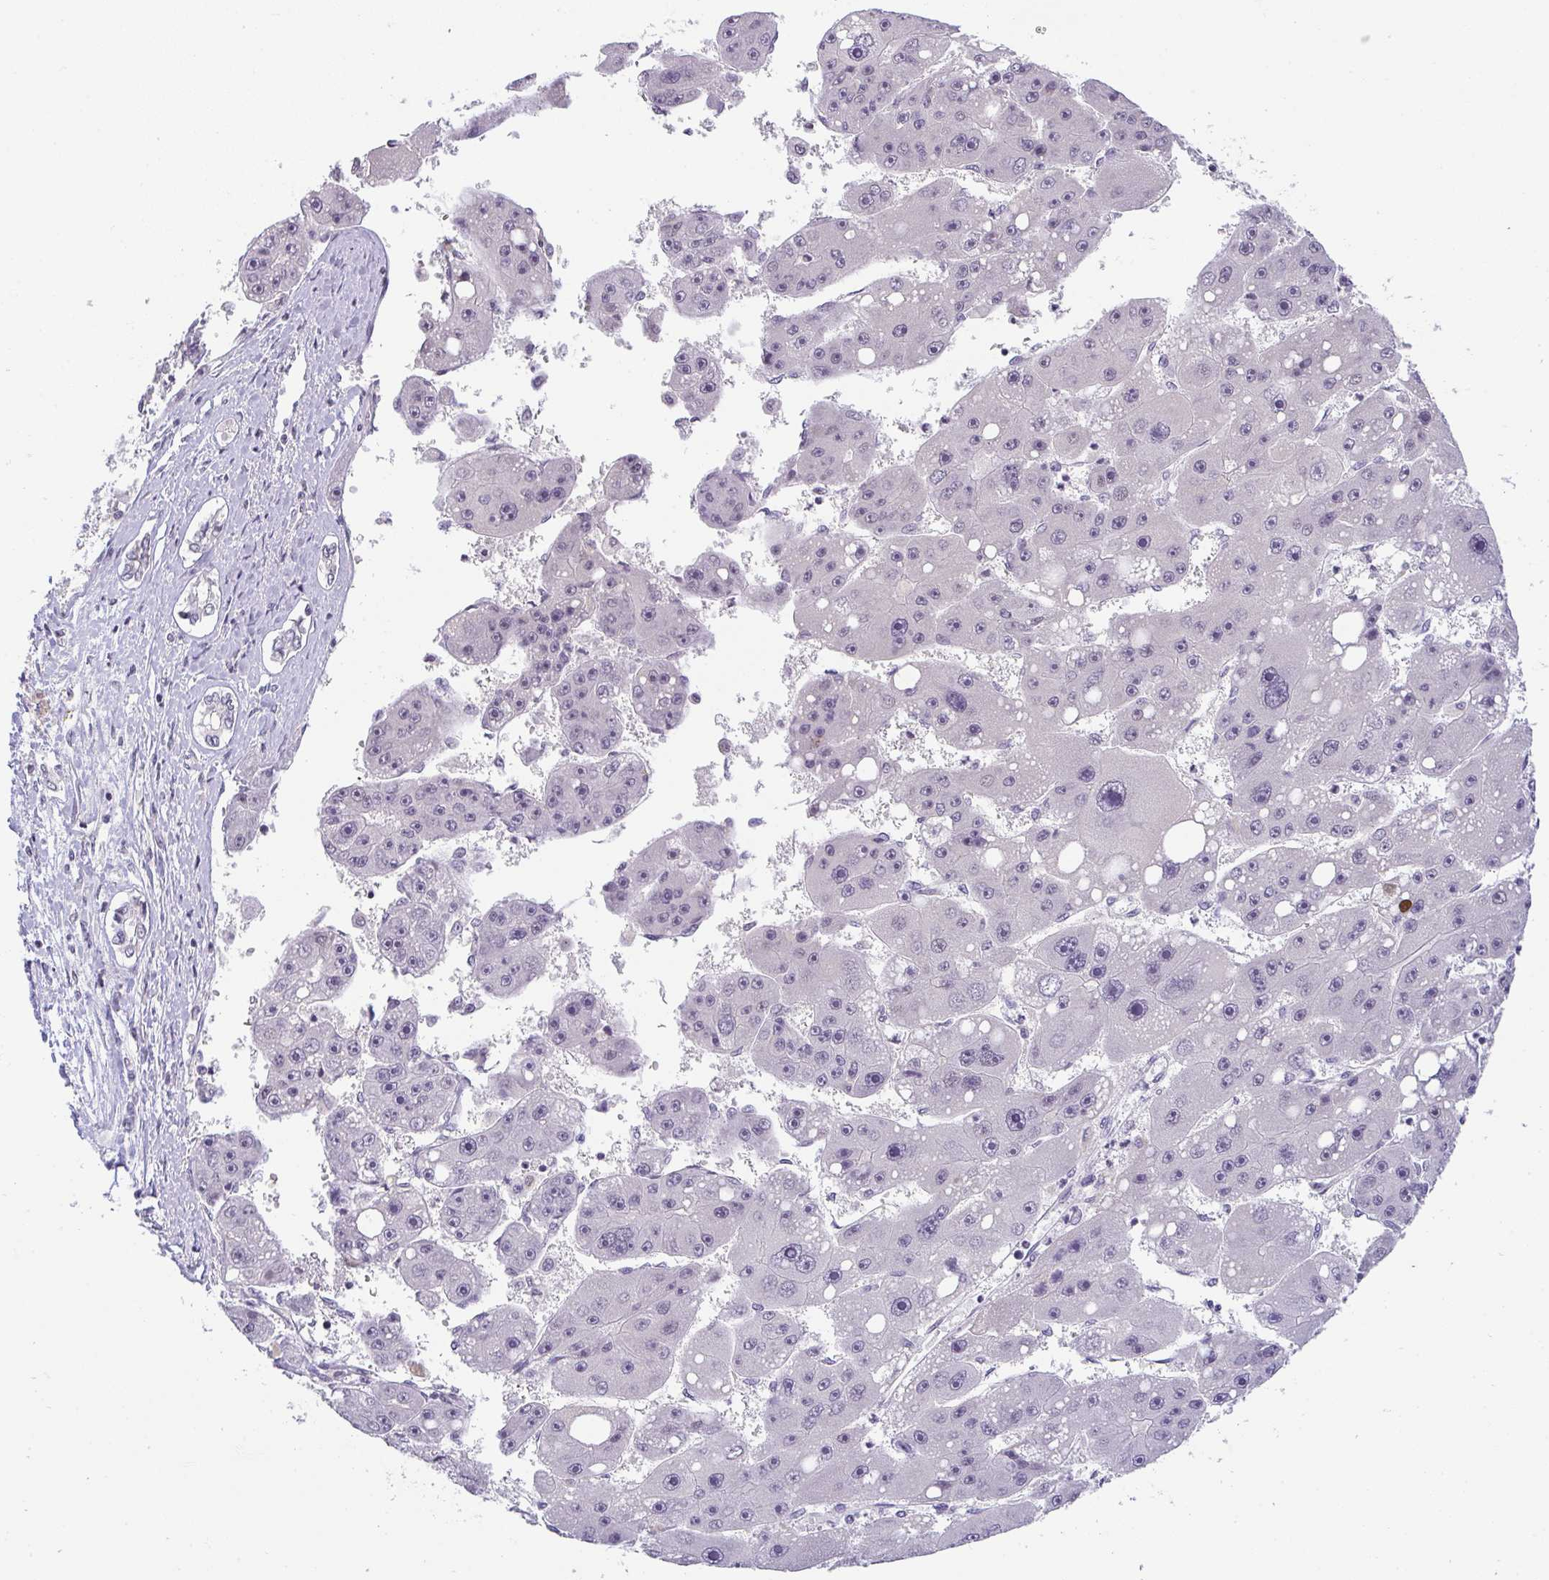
{"staining": {"intensity": "negative", "quantity": "none", "location": "none"}, "tissue": "liver cancer", "cell_type": "Tumor cells", "image_type": "cancer", "snomed": [{"axis": "morphology", "description": "Carcinoma, Hepatocellular, NOS"}, {"axis": "topography", "description": "Liver"}], "caption": "Immunohistochemical staining of human hepatocellular carcinoma (liver) exhibits no significant staining in tumor cells.", "gene": "CACNA1S", "patient": {"sex": "female", "age": 61}}